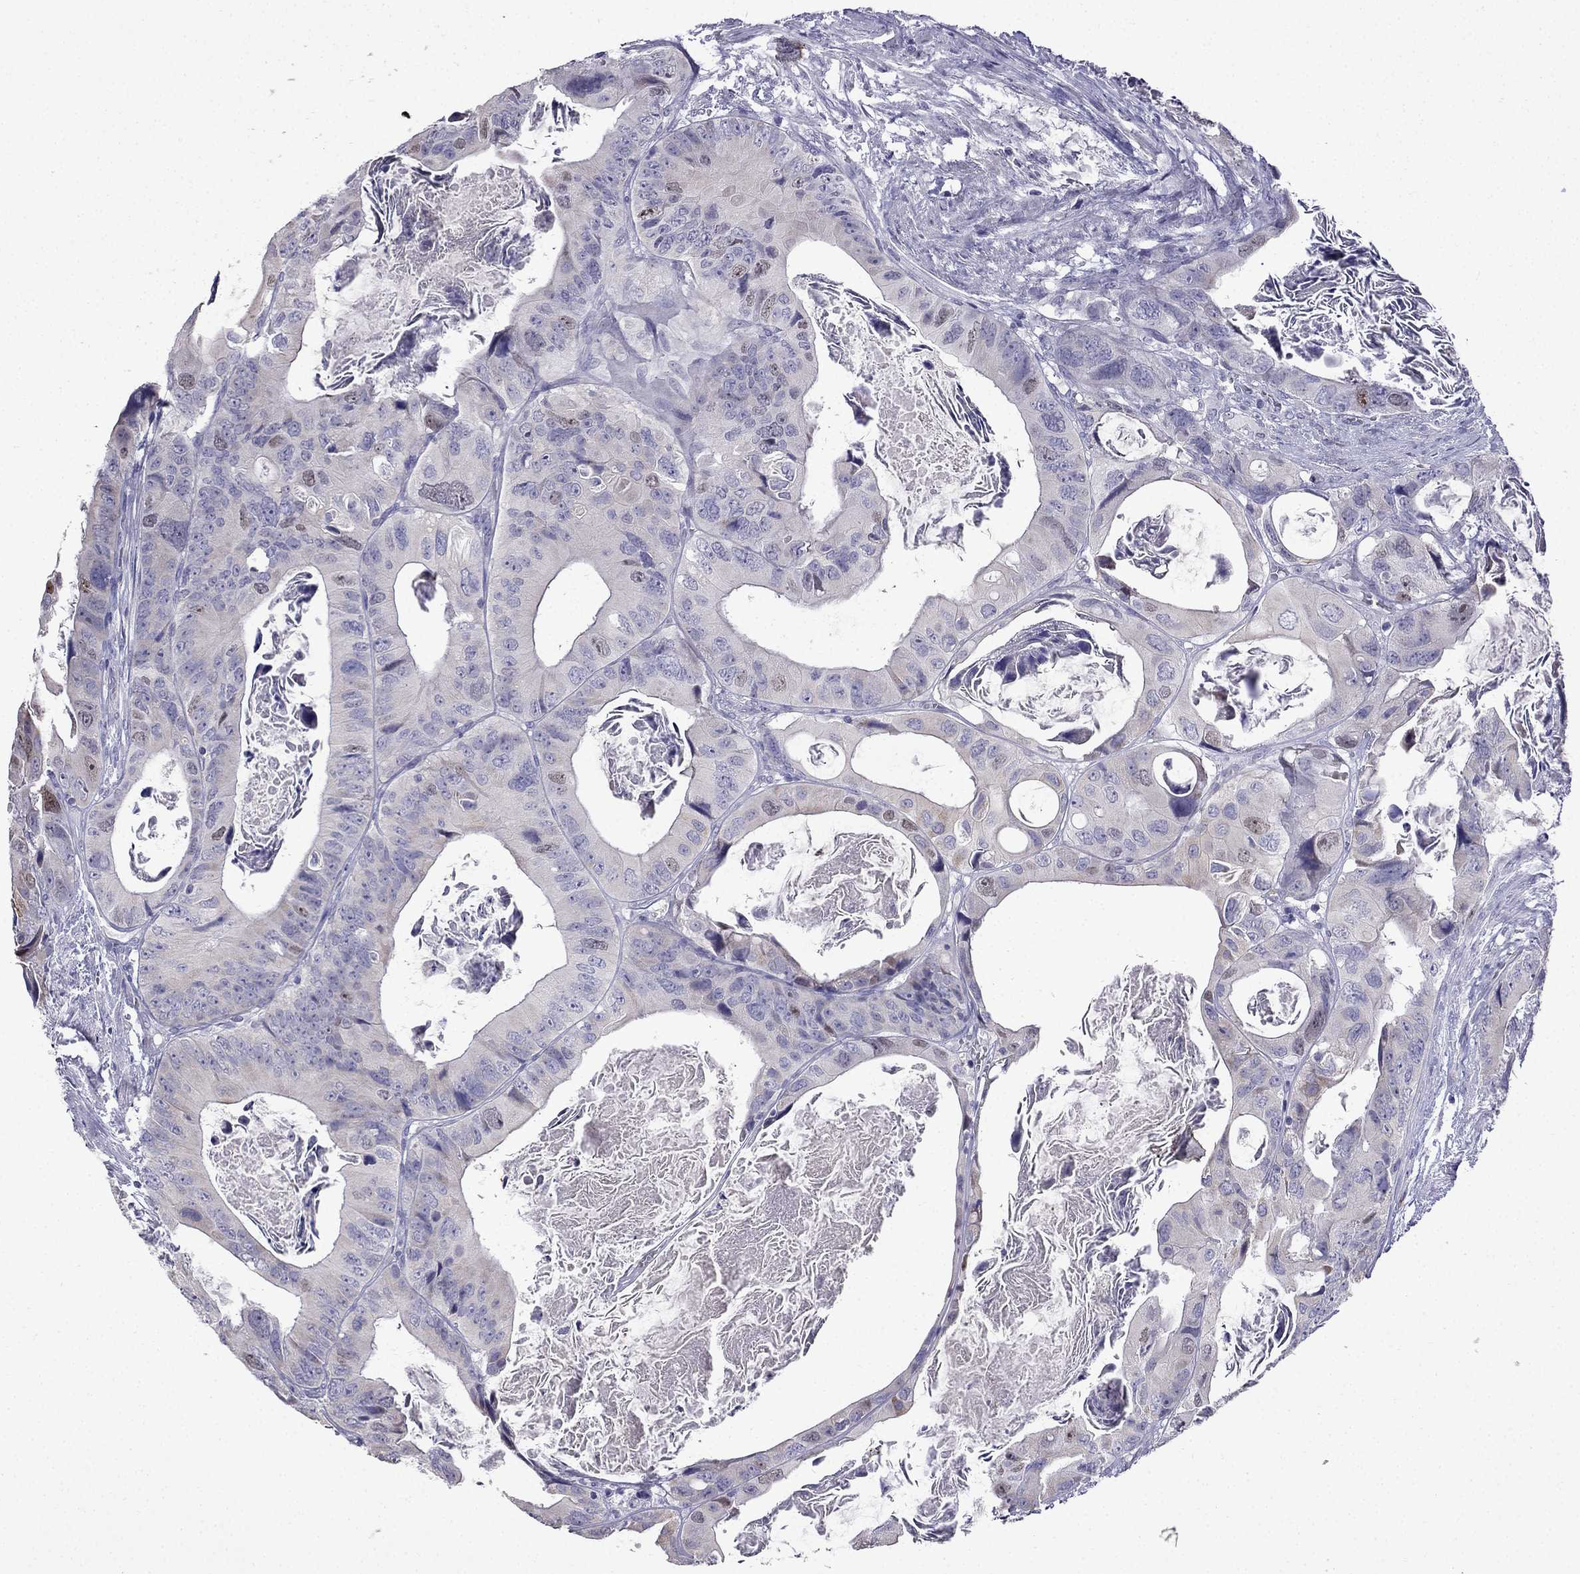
{"staining": {"intensity": "weak", "quantity": "<25%", "location": "nuclear"}, "tissue": "colorectal cancer", "cell_type": "Tumor cells", "image_type": "cancer", "snomed": [{"axis": "morphology", "description": "Adenocarcinoma, NOS"}, {"axis": "topography", "description": "Rectum"}], "caption": "The image shows no significant staining in tumor cells of colorectal cancer (adenocarcinoma).", "gene": "UHRF1", "patient": {"sex": "male", "age": 64}}